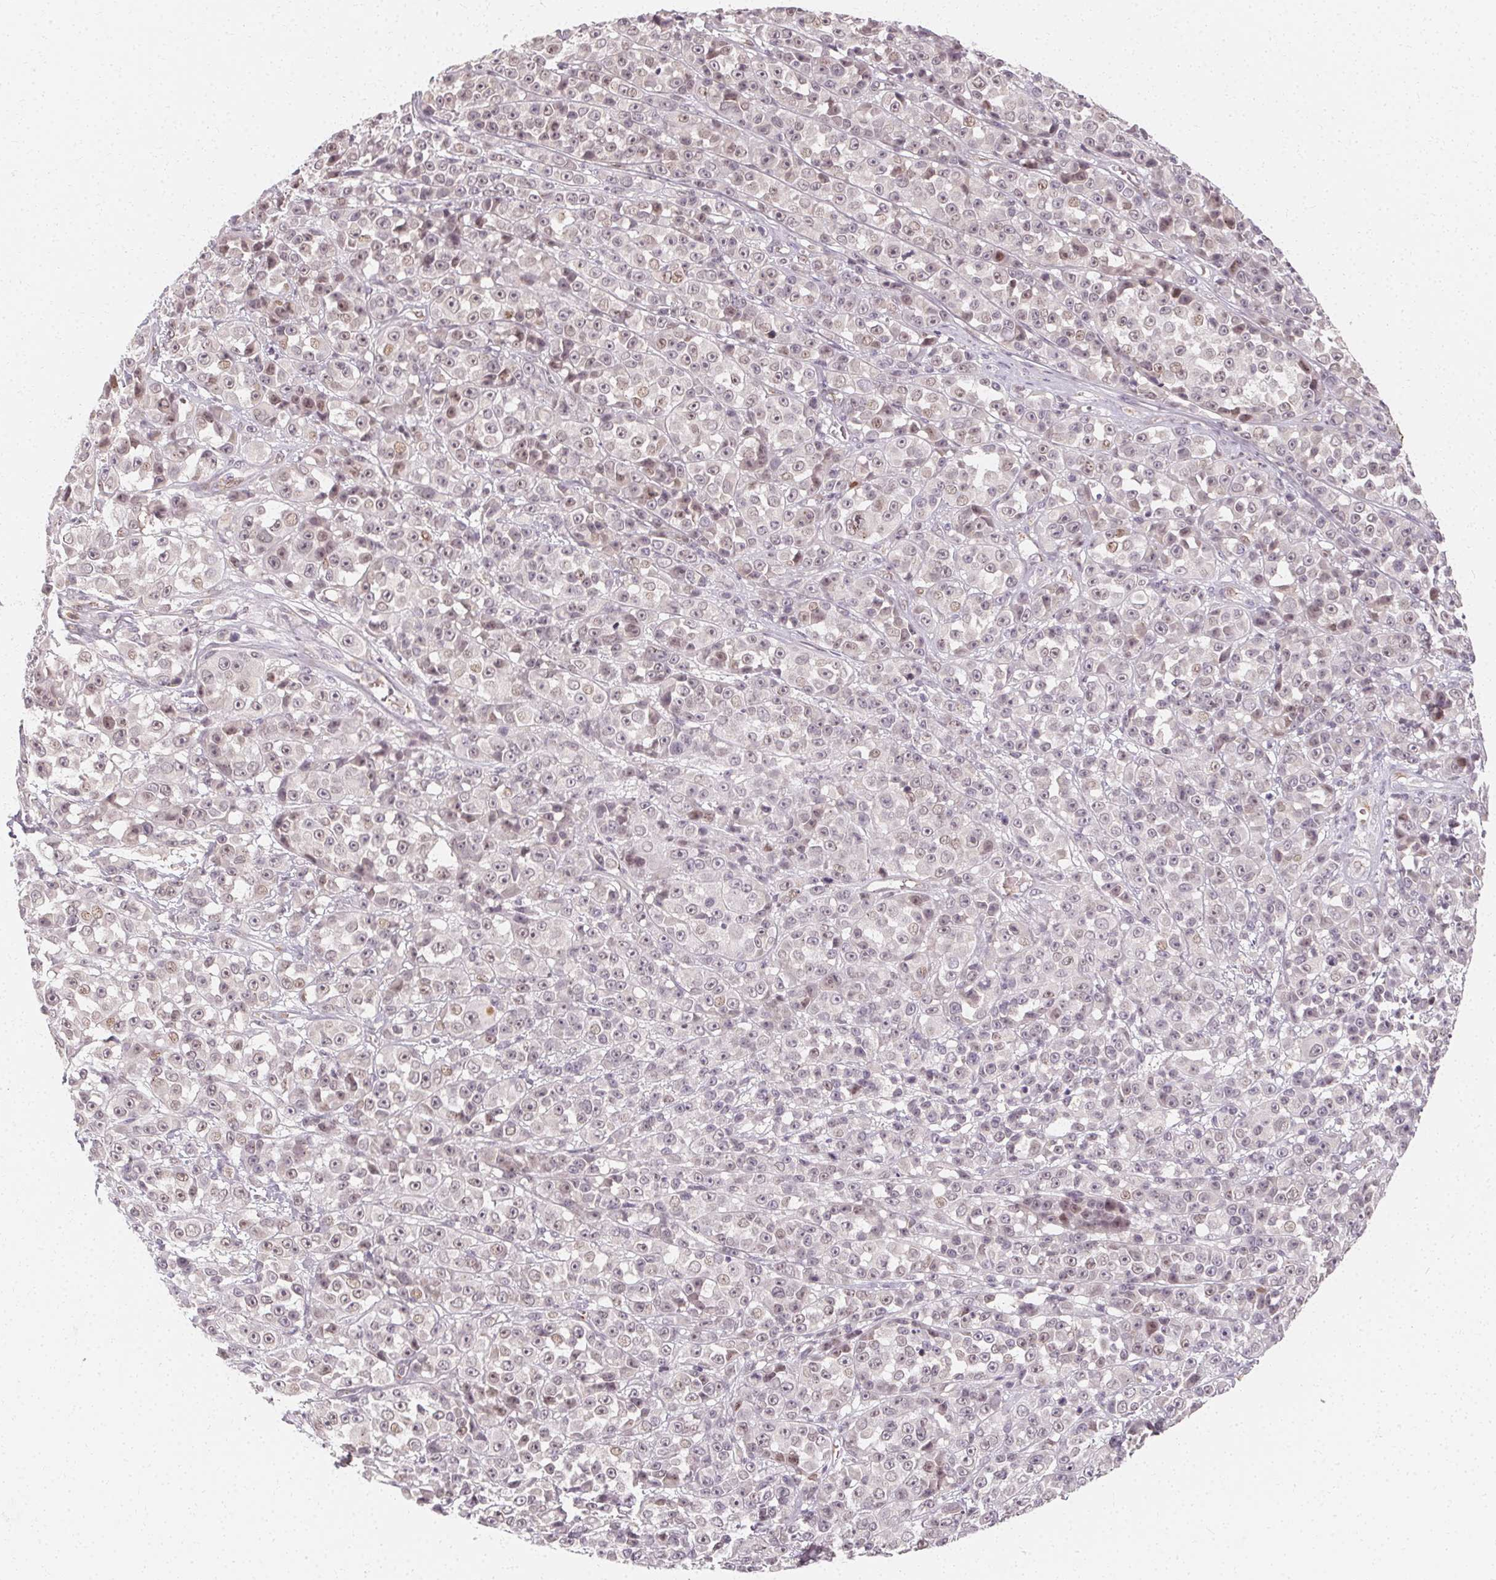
{"staining": {"intensity": "weak", "quantity": "<25%", "location": "nuclear"}, "tissue": "melanoma", "cell_type": "Tumor cells", "image_type": "cancer", "snomed": [{"axis": "morphology", "description": "Malignant melanoma, NOS"}, {"axis": "topography", "description": "Skin"}, {"axis": "topography", "description": "Skin of back"}], "caption": "High power microscopy photomicrograph of an immunohistochemistry (IHC) micrograph of melanoma, revealing no significant expression in tumor cells. (Brightfield microscopy of DAB IHC at high magnification).", "gene": "CLCNKB", "patient": {"sex": "male", "age": 91}}